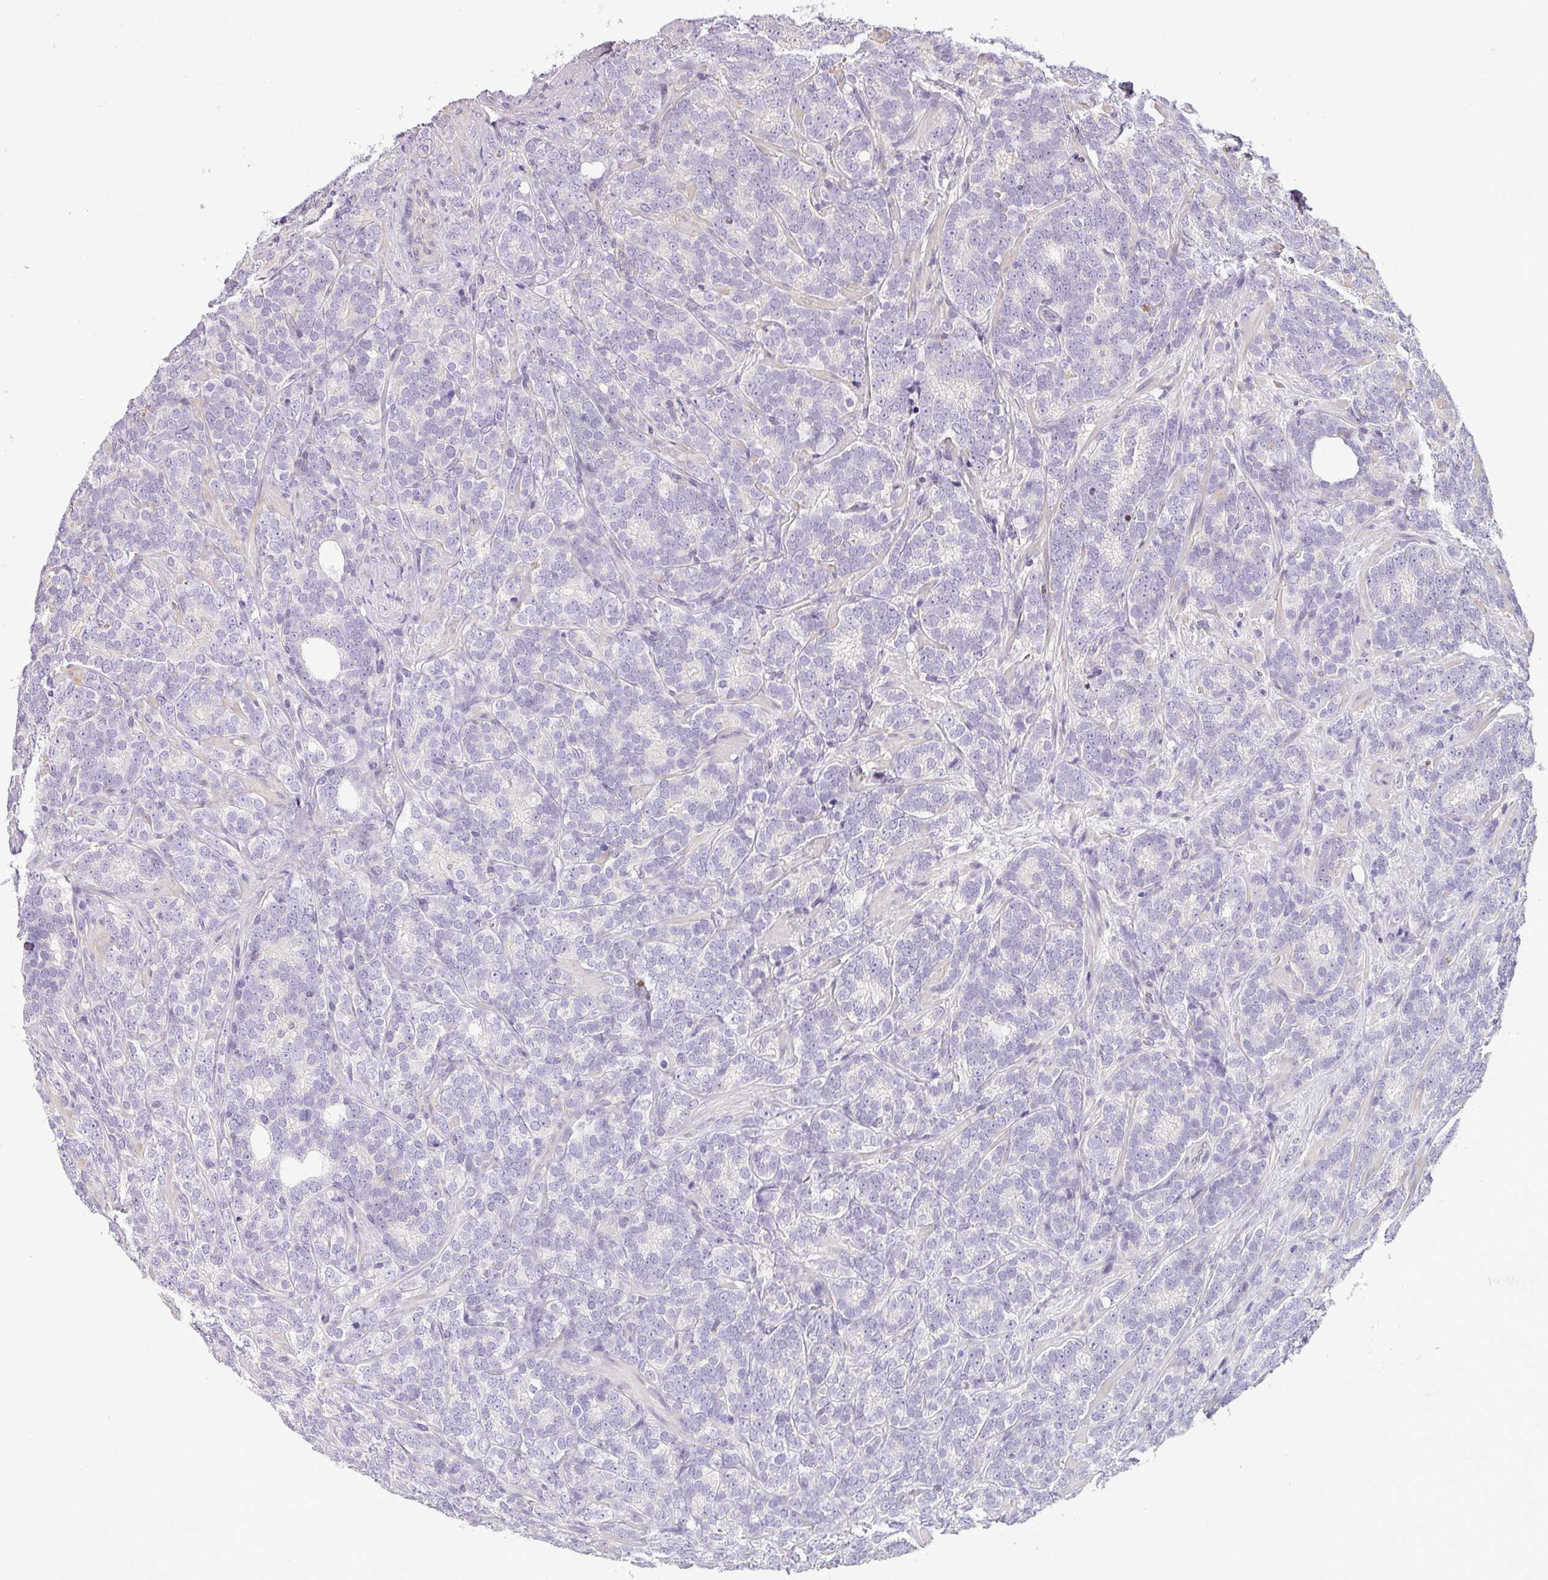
{"staining": {"intensity": "negative", "quantity": "none", "location": "none"}, "tissue": "prostate cancer", "cell_type": "Tumor cells", "image_type": "cancer", "snomed": [{"axis": "morphology", "description": "Adenocarcinoma, High grade"}, {"axis": "topography", "description": "Prostate"}], "caption": "Tumor cells are negative for protein expression in human prostate cancer.", "gene": "ZNF835", "patient": {"sex": "male", "age": 64}}